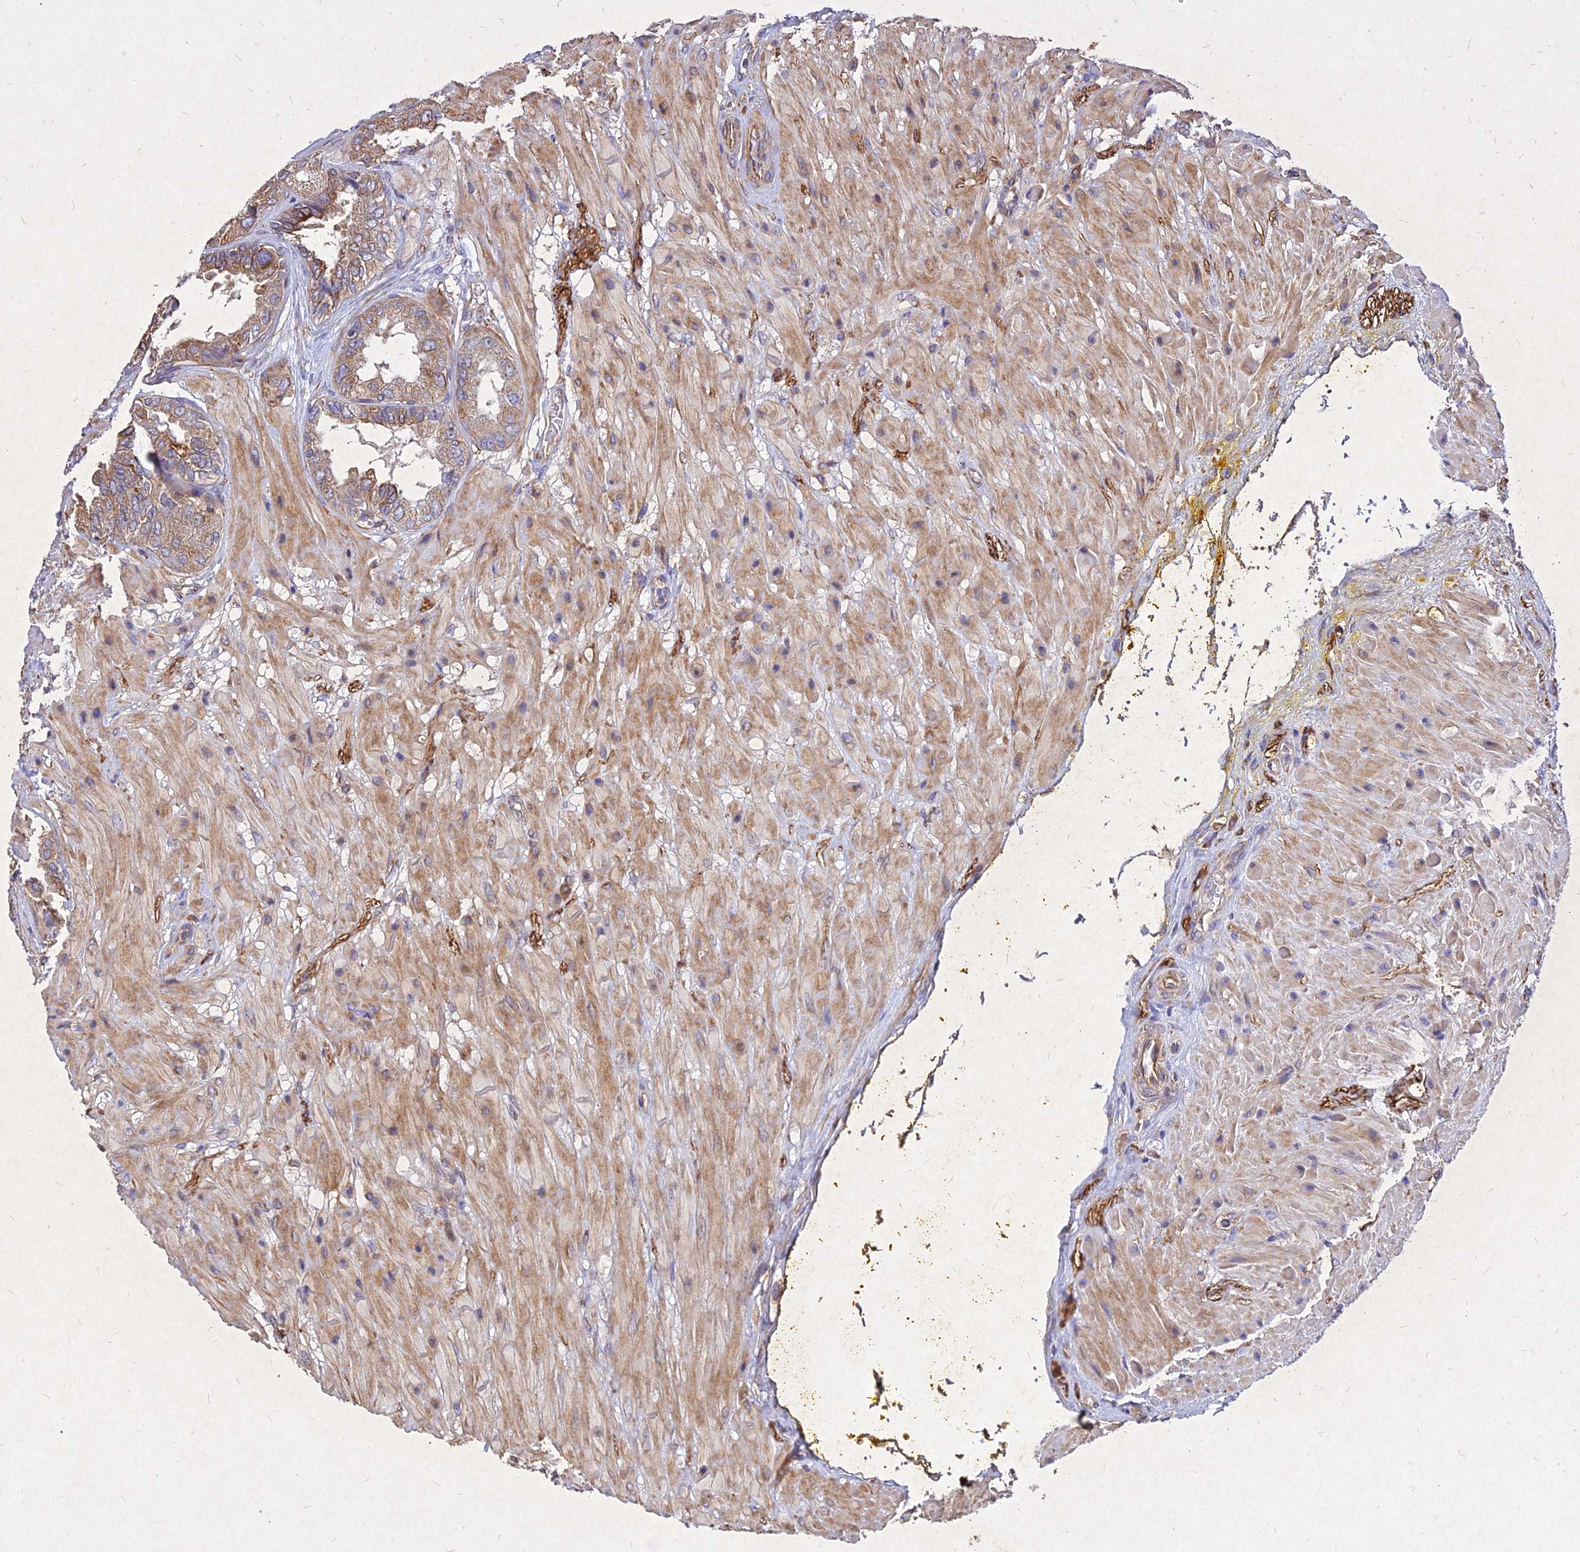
{"staining": {"intensity": "moderate", "quantity": "25%-75%", "location": "cytoplasmic/membranous"}, "tissue": "seminal vesicle", "cell_type": "Glandular cells", "image_type": "normal", "snomed": [{"axis": "morphology", "description": "Normal tissue, NOS"}, {"axis": "topography", "description": "Seminal veicle"}], "caption": "Immunohistochemistry (IHC) of unremarkable human seminal vesicle reveals medium levels of moderate cytoplasmic/membranous staining in about 25%-75% of glandular cells.", "gene": "SKA1", "patient": {"sex": "male", "age": 63}}